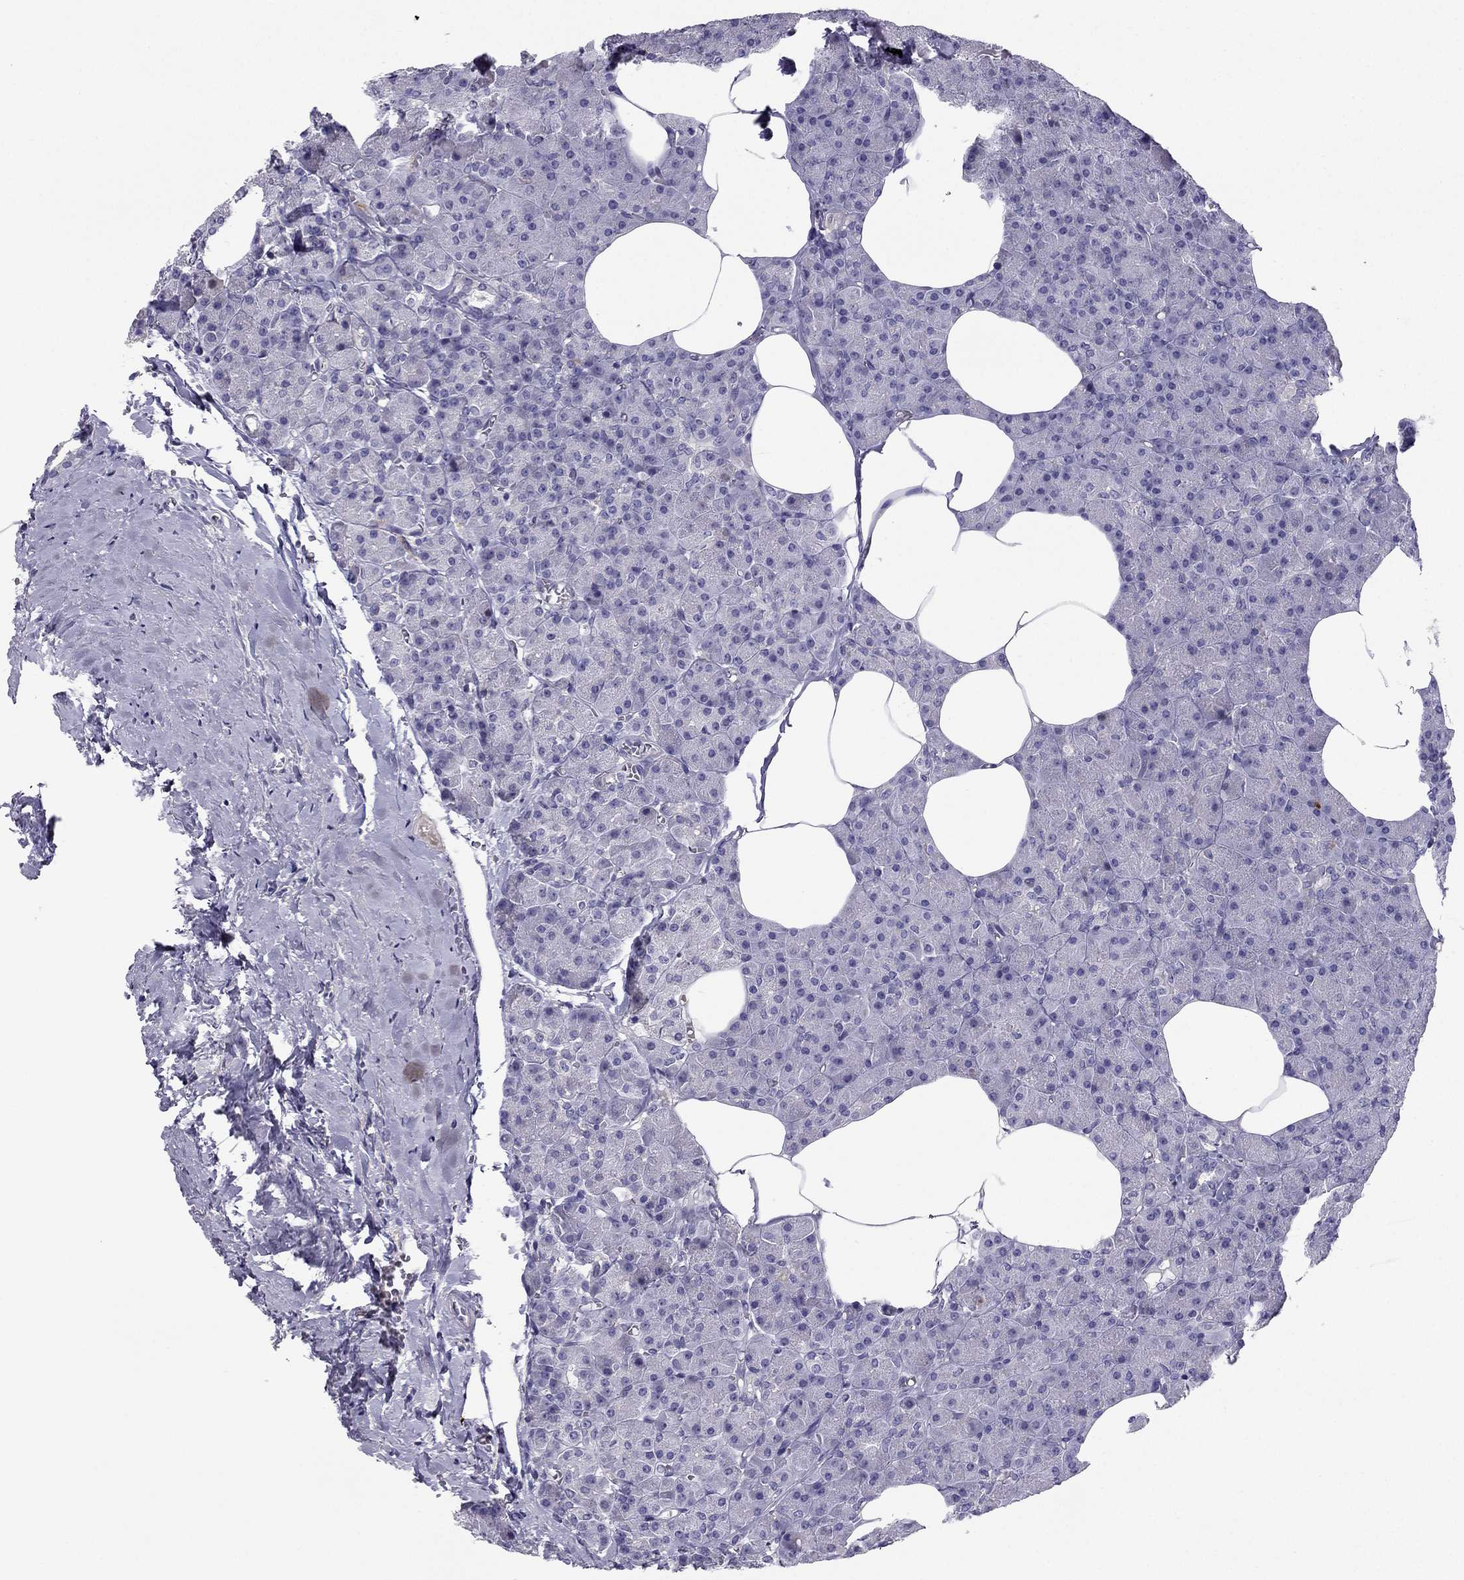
{"staining": {"intensity": "negative", "quantity": "none", "location": "none"}, "tissue": "pancreas", "cell_type": "Exocrine glandular cells", "image_type": "normal", "snomed": [{"axis": "morphology", "description": "Normal tissue, NOS"}, {"axis": "topography", "description": "Pancreas"}], "caption": "High power microscopy histopathology image of an immunohistochemistry (IHC) micrograph of normal pancreas, revealing no significant positivity in exocrine glandular cells. Nuclei are stained in blue.", "gene": "SYT5", "patient": {"sex": "female", "age": 45}}